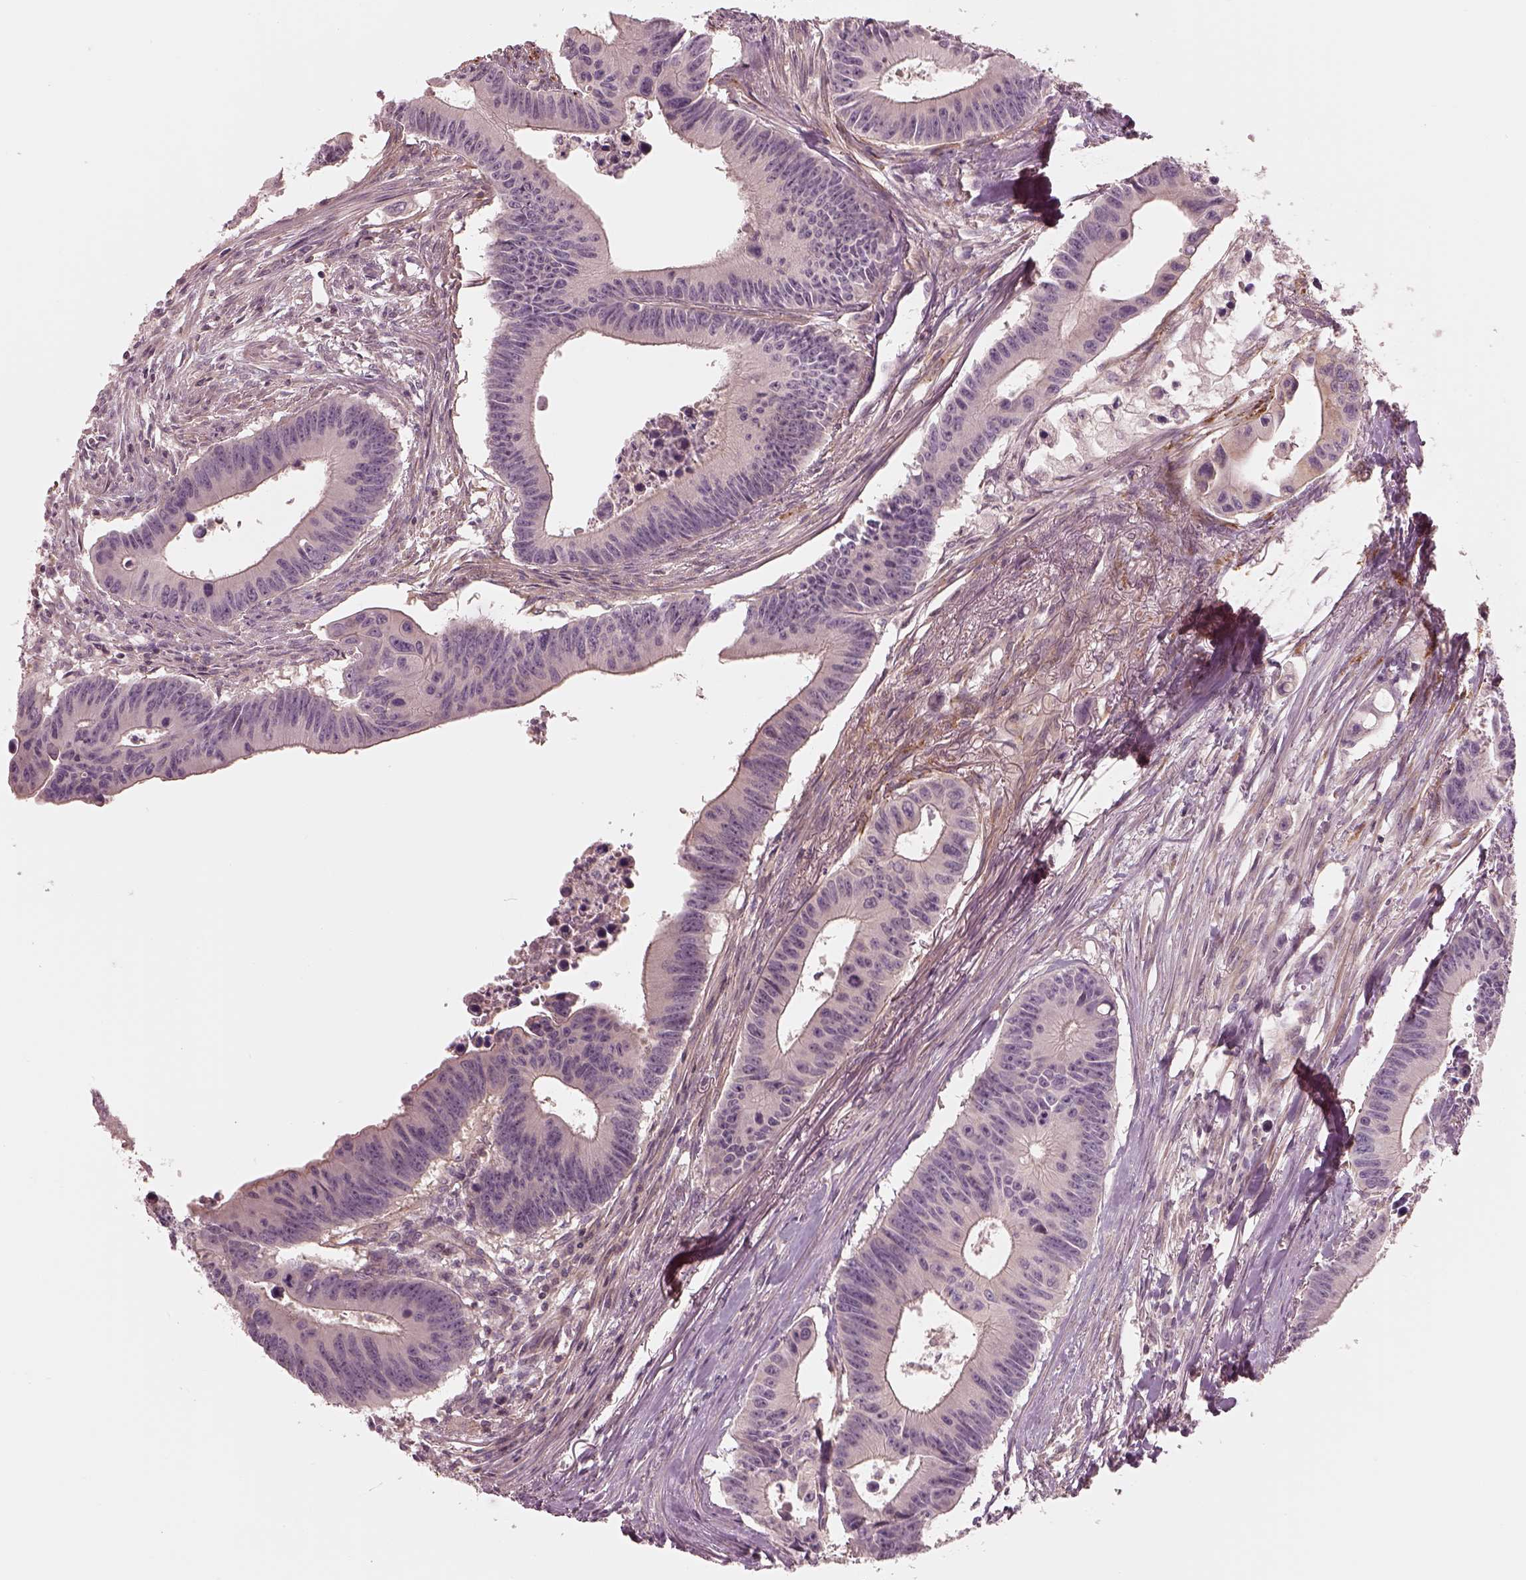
{"staining": {"intensity": "negative", "quantity": "none", "location": "none"}, "tissue": "colorectal cancer", "cell_type": "Tumor cells", "image_type": "cancer", "snomed": [{"axis": "morphology", "description": "Adenocarcinoma, NOS"}, {"axis": "topography", "description": "Colon"}], "caption": "IHC of colorectal cancer (adenocarcinoma) demonstrates no staining in tumor cells.", "gene": "FAM107B", "patient": {"sex": "female", "age": 87}}